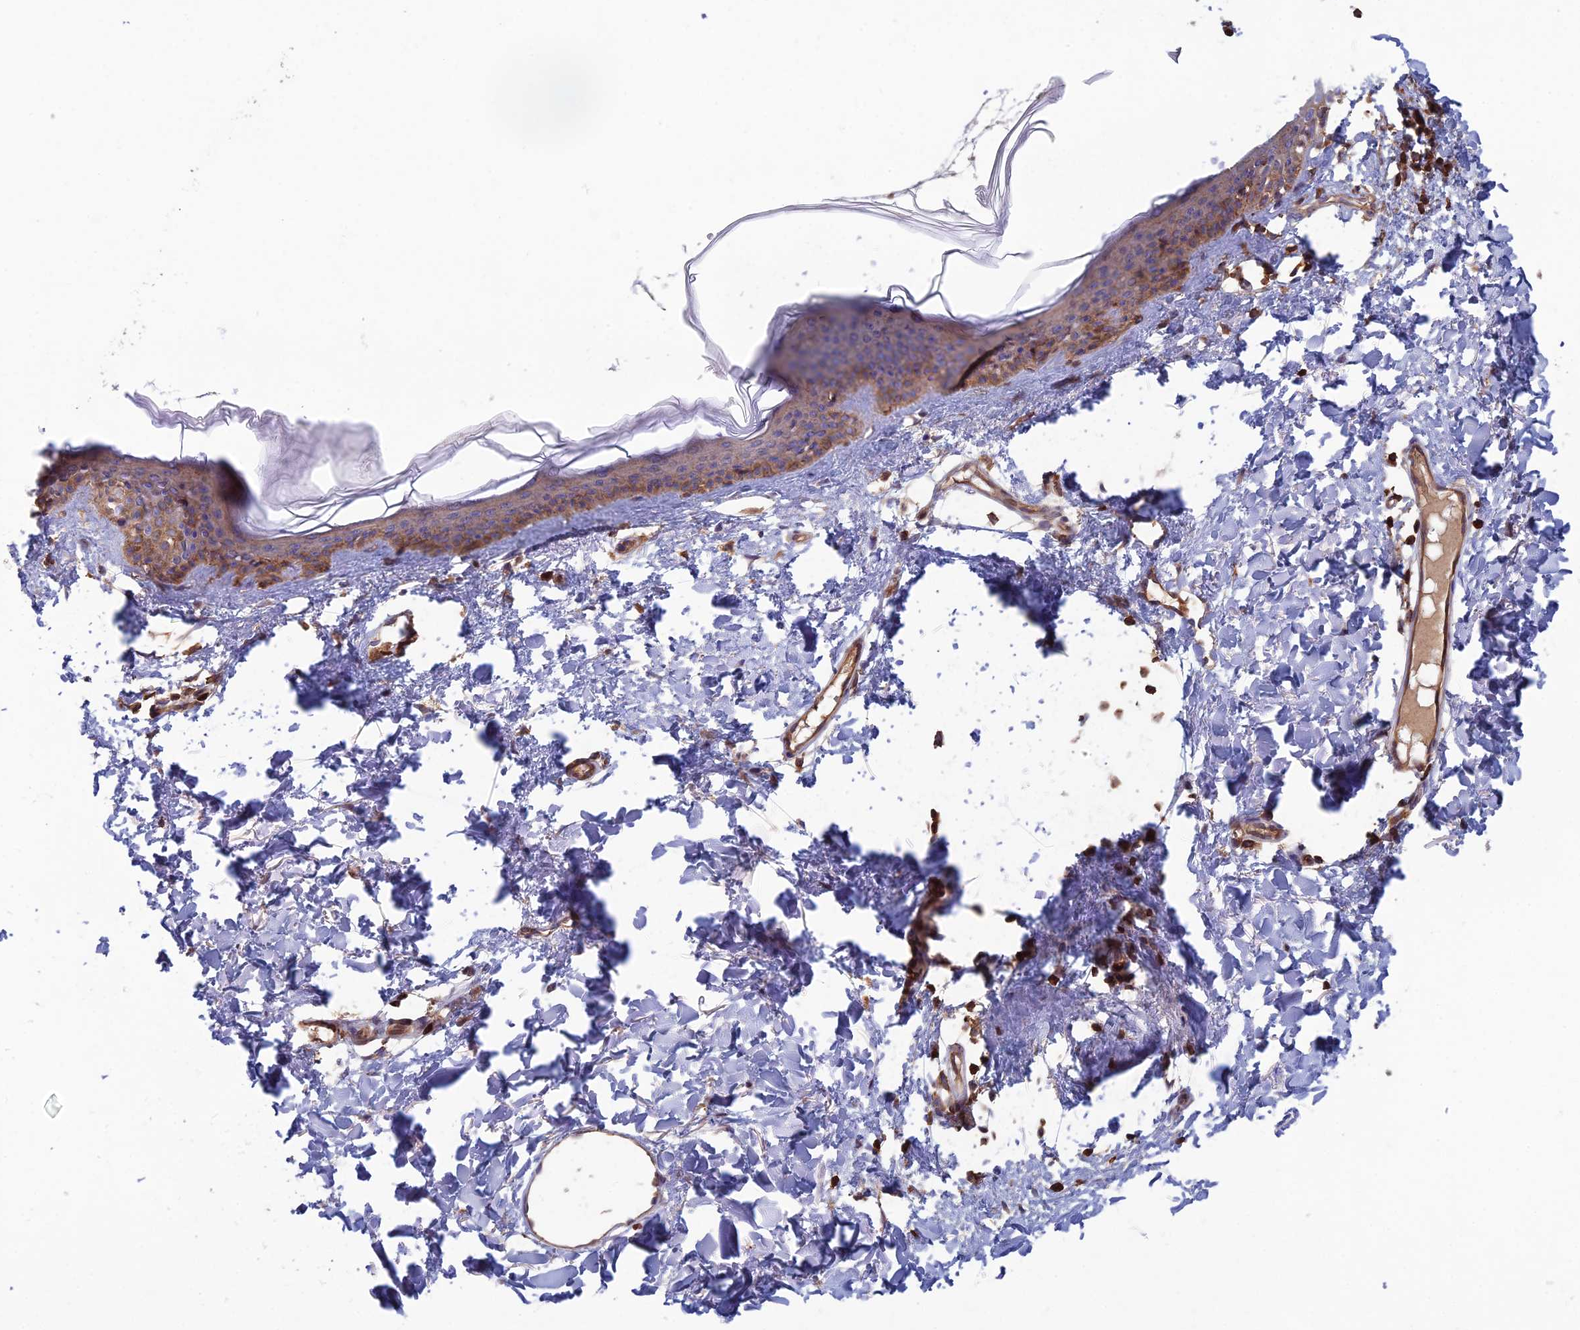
{"staining": {"intensity": "moderate", "quantity": ">75%", "location": "cytoplasmic/membranous"}, "tissue": "skin", "cell_type": "Fibroblasts", "image_type": "normal", "snomed": [{"axis": "morphology", "description": "Normal tissue, NOS"}, {"axis": "topography", "description": "Skin"}], "caption": "This micrograph exhibits normal skin stained with IHC to label a protein in brown. The cytoplasmic/membranous of fibroblasts show moderate positivity for the protein. Nuclei are counter-stained blue.", "gene": "C15orf62", "patient": {"sex": "female", "age": 58}}